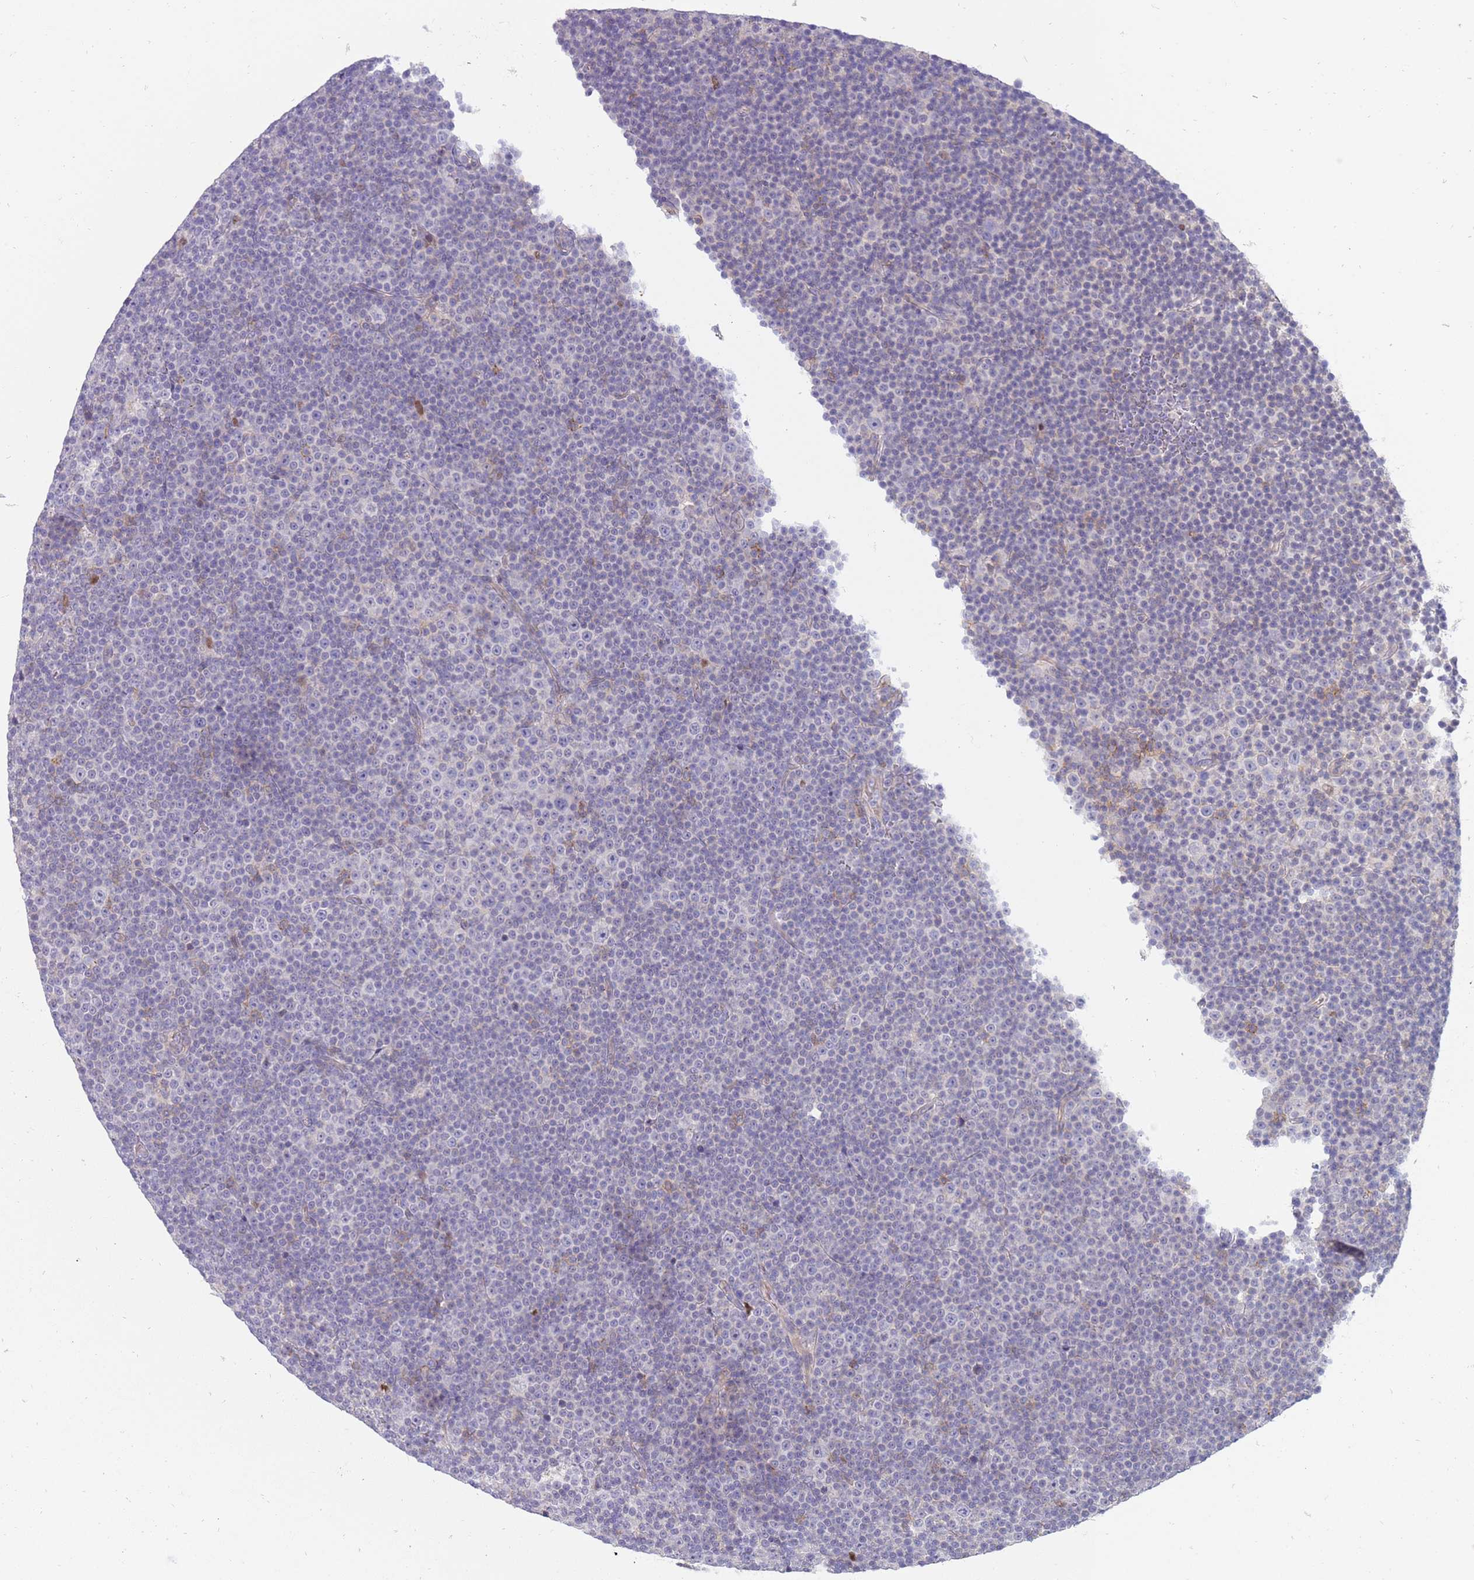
{"staining": {"intensity": "negative", "quantity": "none", "location": "none"}, "tissue": "lymphoma", "cell_type": "Tumor cells", "image_type": "cancer", "snomed": [{"axis": "morphology", "description": "Malignant lymphoma, non-Hodgkin's type, Low grade"}, {"axis": "topography", "description": "Lymph node"}], "caption": "Low-grade malignant lymphoma, non-Hodgkin's type was stained to show a protein in brown. There is no significant positivity in tumor cells.", "gene": "STK25", "patient": {"sex": "female", "age": 67}}